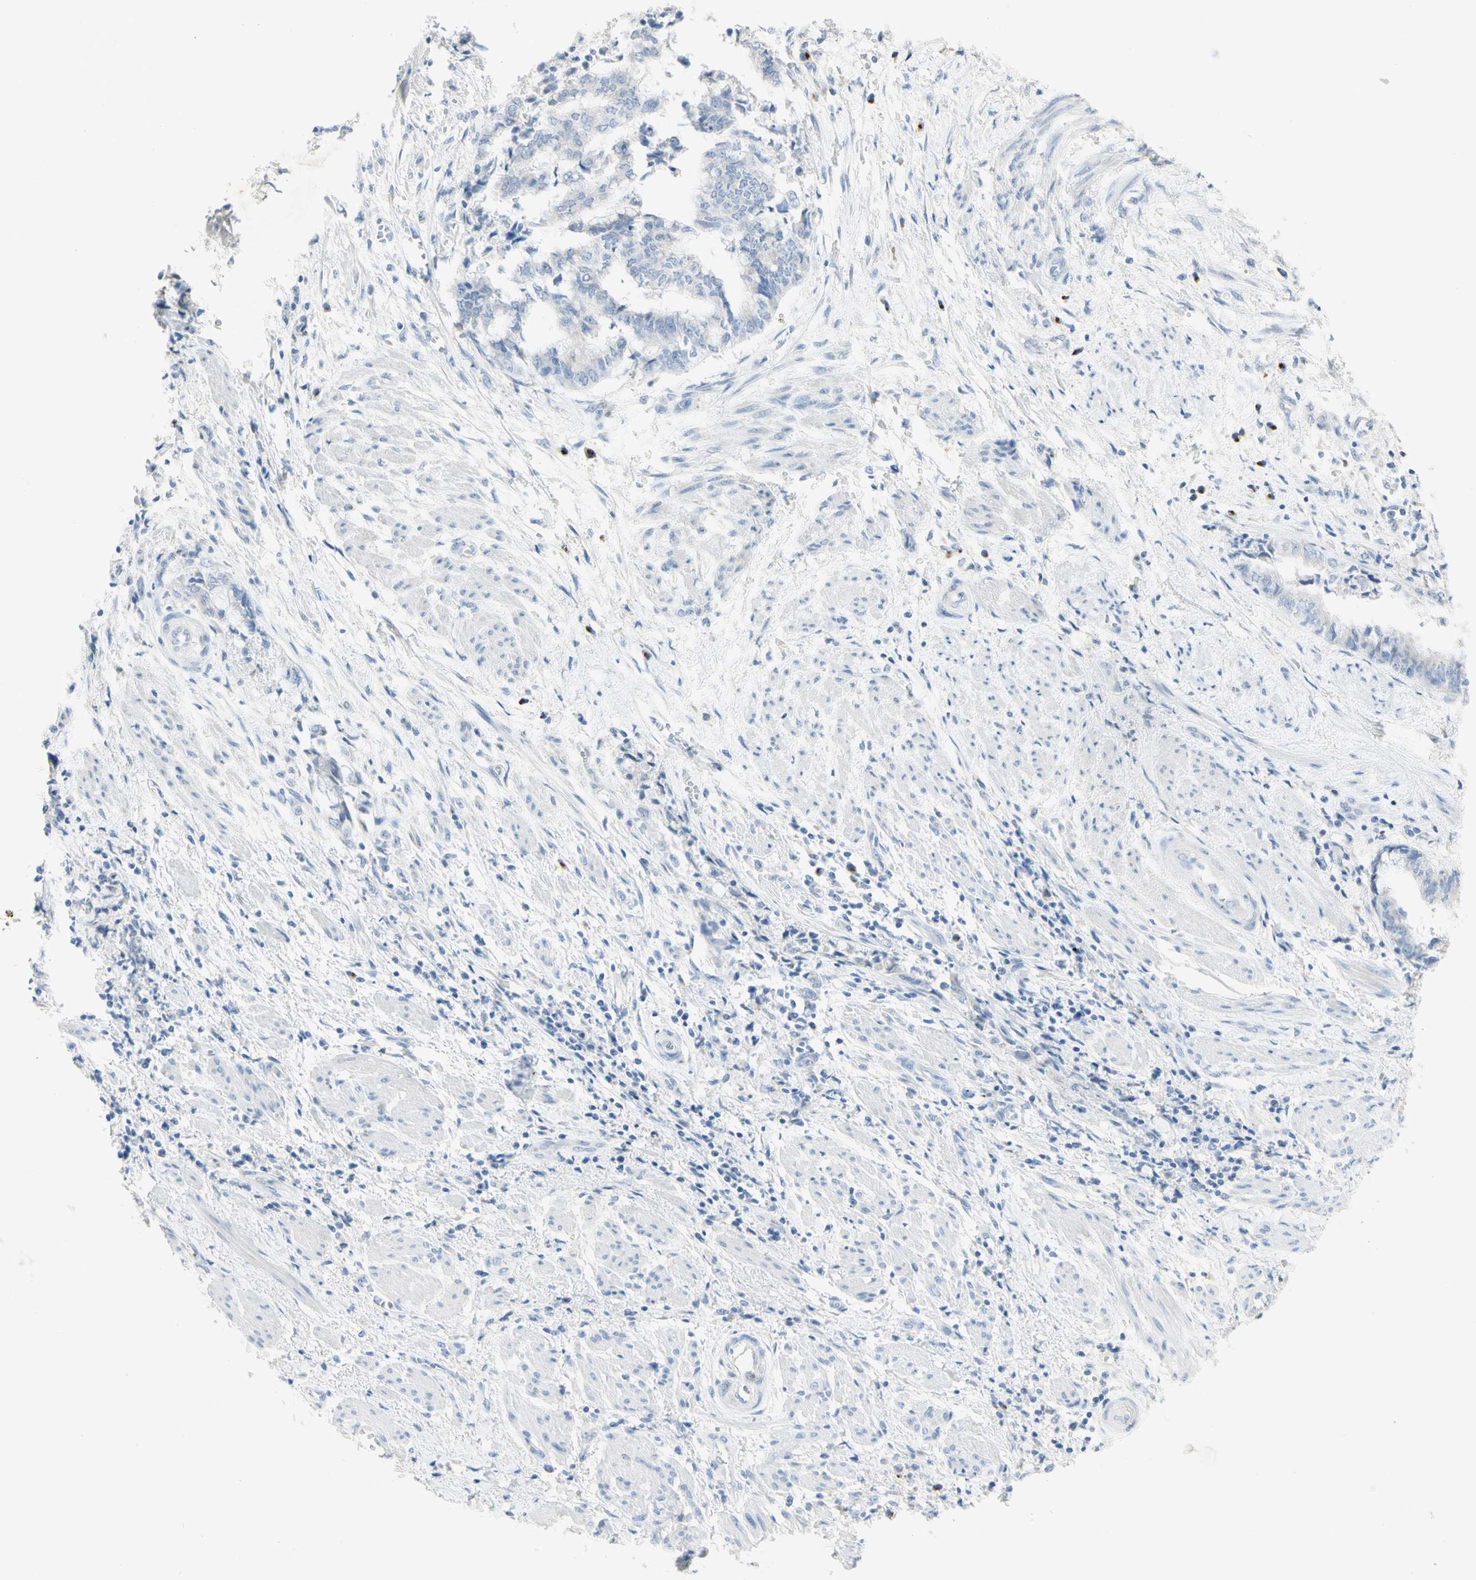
{"staining": {"intensity": "negative", "quantity": "none", "location": "none"}, "tissue": "endometrial cancer", "cell_type": "Tumor cells", "image_type": "cancer", "snomed": [{"axis": "morphology", "description": "Necrosis, NOS"}, {"axis": "morphology", "description": "Adenocarcinoma, NOS"}, {"axis": "topography", "description": "Endometrium"}], "caption": "A histopathology image of human adenocarcinoma (endometrial) is negative for staining in tumor cells.", "gene": "MANEA", "patient": {"sex": "female", "age": 79}}